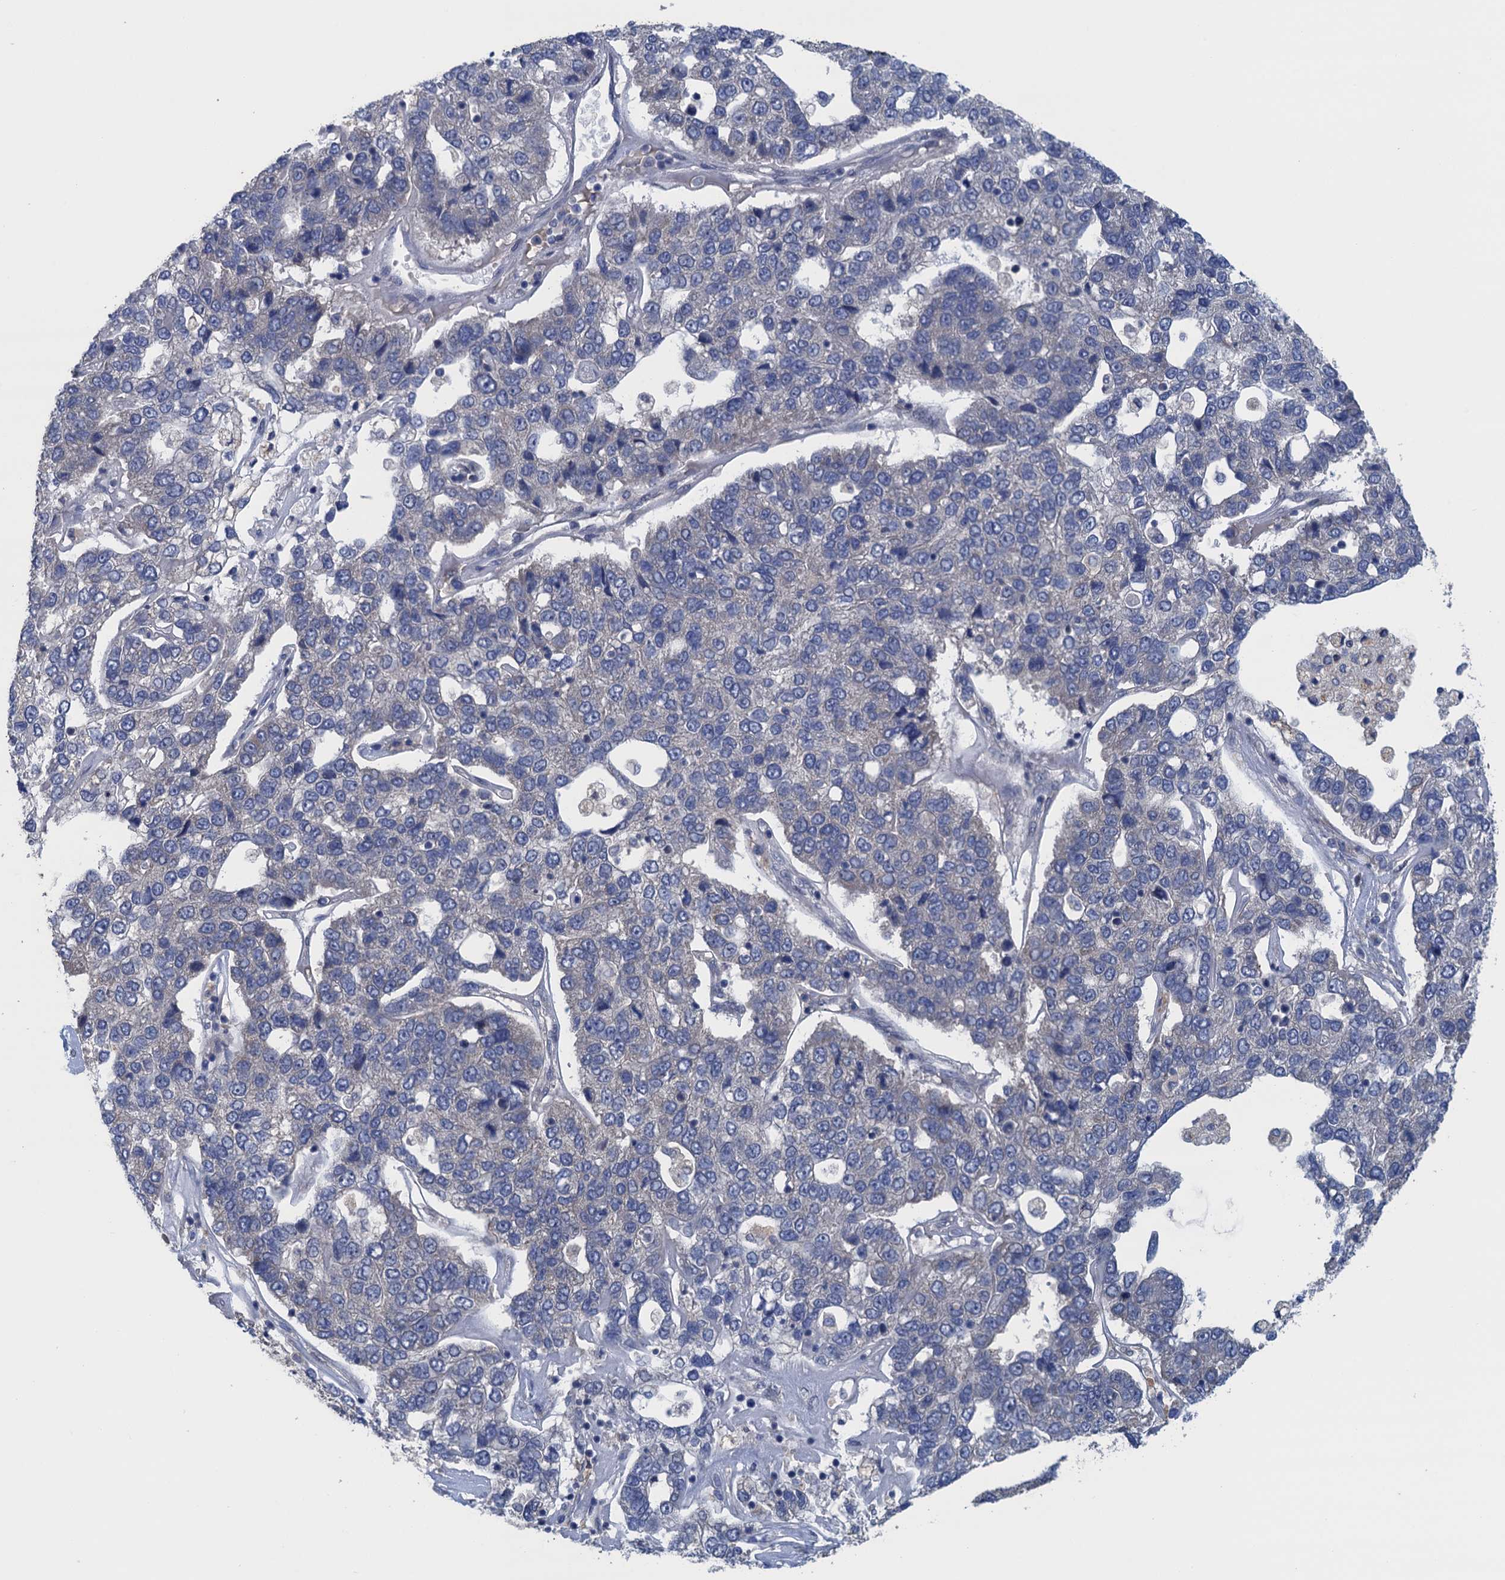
{"staining": {"intensity": "negative", "quantity": "none", "location": "none"}, "tissue": "pancreatic cancer", "cell_type": "Tumor cells", "image_type": "cancer", "snomed": [{"axis": "morphology", "description": "Adenocarcinoma, NOS"}, {"axis": "topography", "description": "Pancreas"}], "caption": "High power microscopy micrograph of an immunohistochemistry (IHC) image of adenocarcinoma (pancreatic), revealing no significant staining in tumor cells.", "gene": "CTU2", "patient": {"sex": "female", "age": 61}}